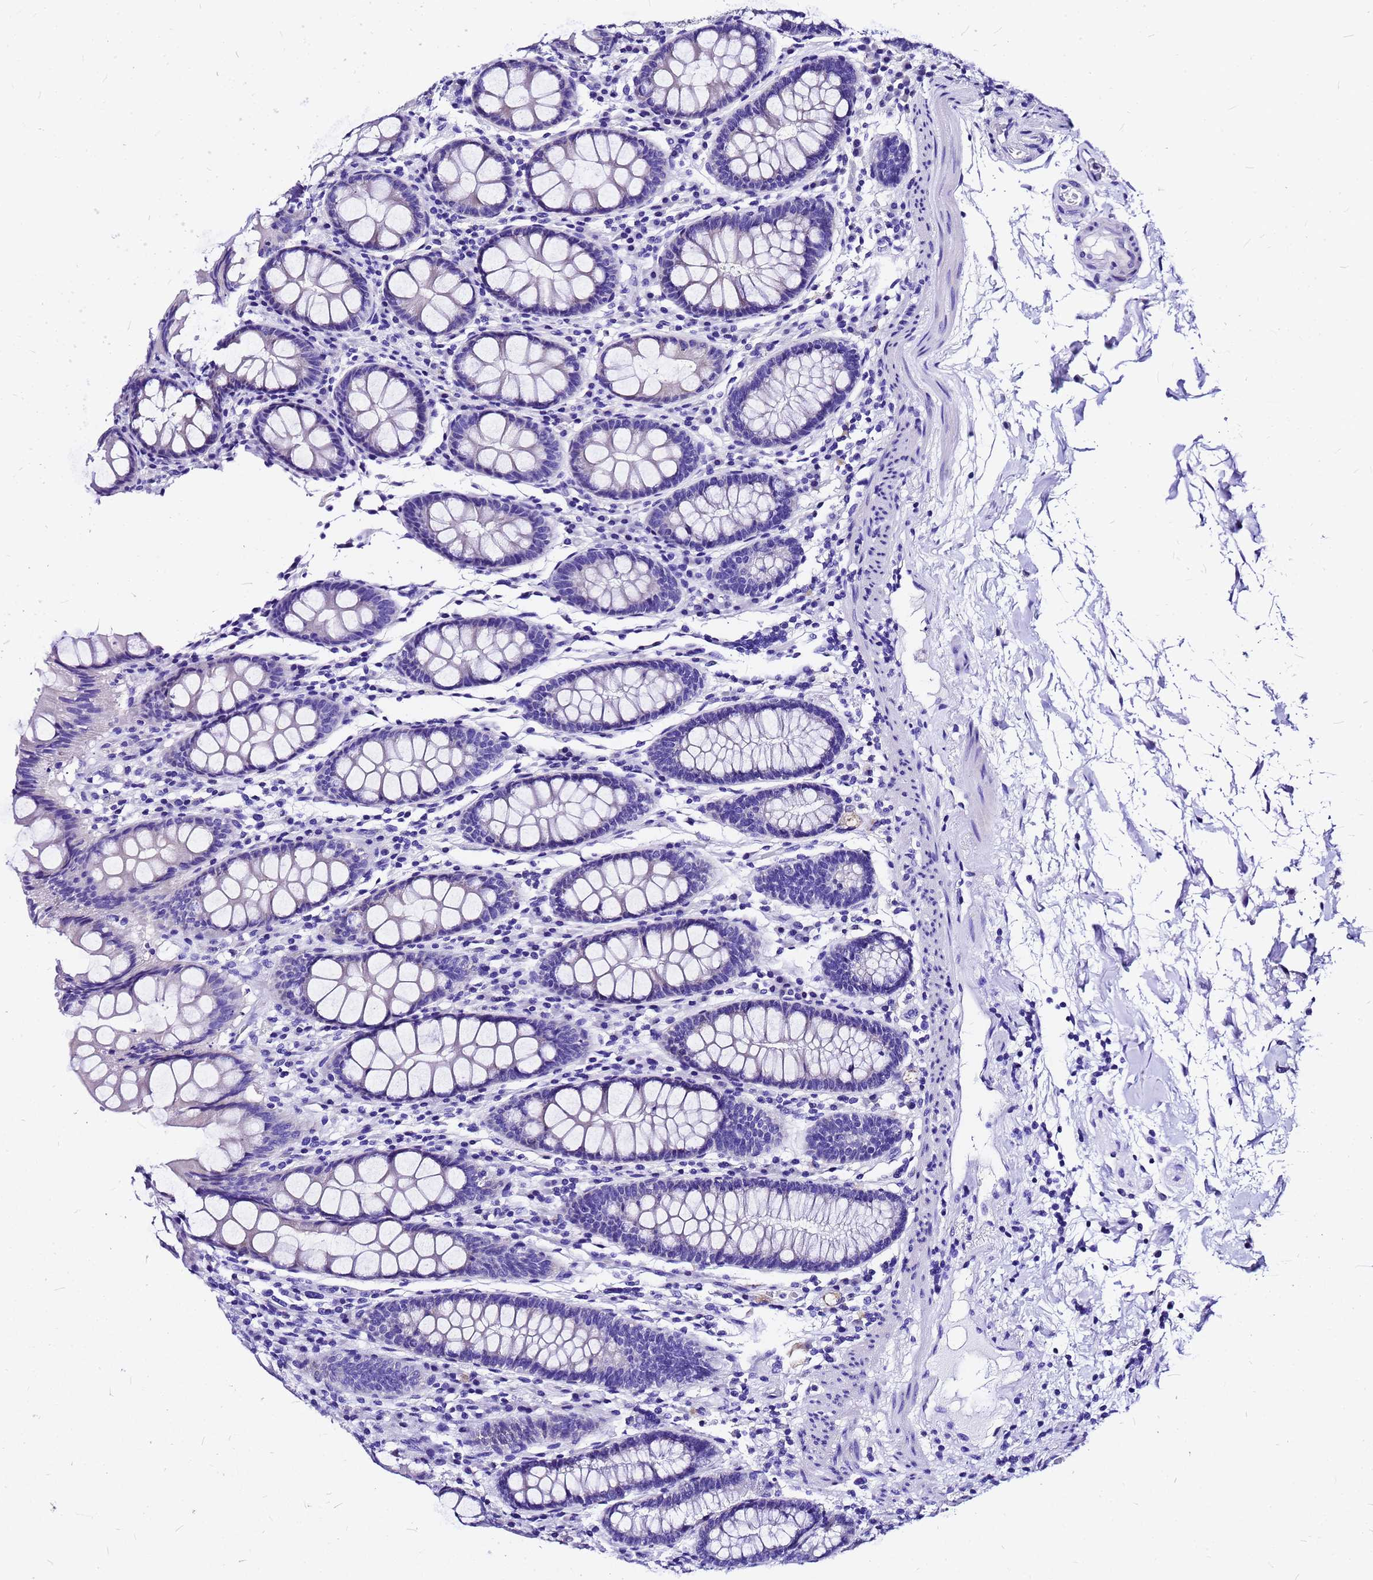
{"staining": {"intensity": "negative", "quantity": "none", "location": "none"}, "tissue": "colon", "cell_type": "Endothelial cells", "image_type": "normal", "snomed": [{"axis": "morphology", "description": "Normal tissue, NOS"}, {"axis": "topography", "description": "Colon"}], "caption": "This is an IHC photomicrograph of normal human colon. There is no positivity in endothelial cells.", "gene": "HERC4", "patient": {"sex": "female", "age": 79}}